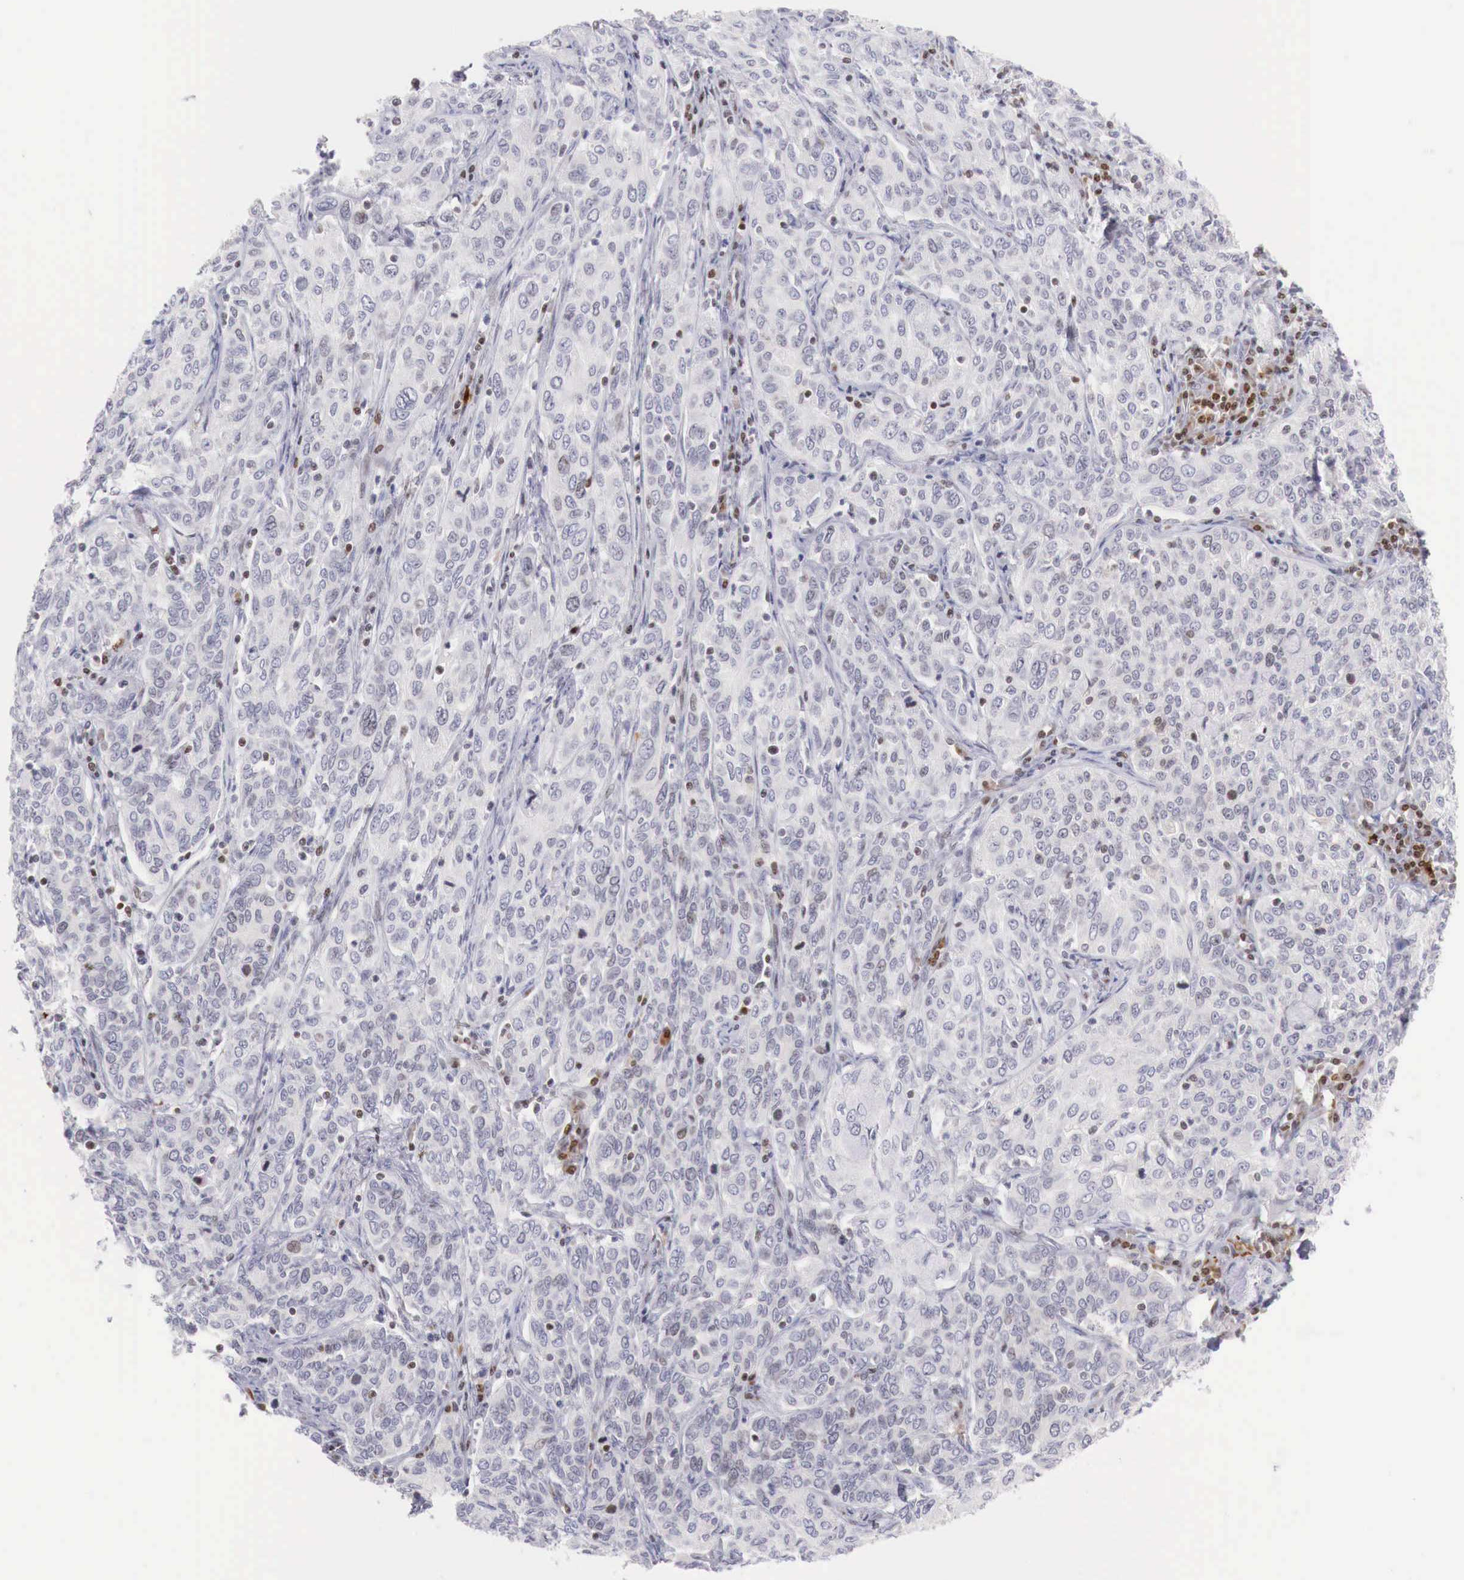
{"staining": {"intensity": "negative", "quantity": "none", "location": "none"}, "tissue": "cervical cancer", "cell_type": "Tumor cells", "image_type": "cancer", "snomed": [{"axis": "morphology", "description": "Squamous cell carcinoma, NOS"}, {"axis": "topography", "description": "Cervix"}], "caption": "There is no significant staining in tumor cells of squamous cell carcinoma (cervical).", "gene": "CLCN5", "patient": {"sex": "female", "age": 38}}